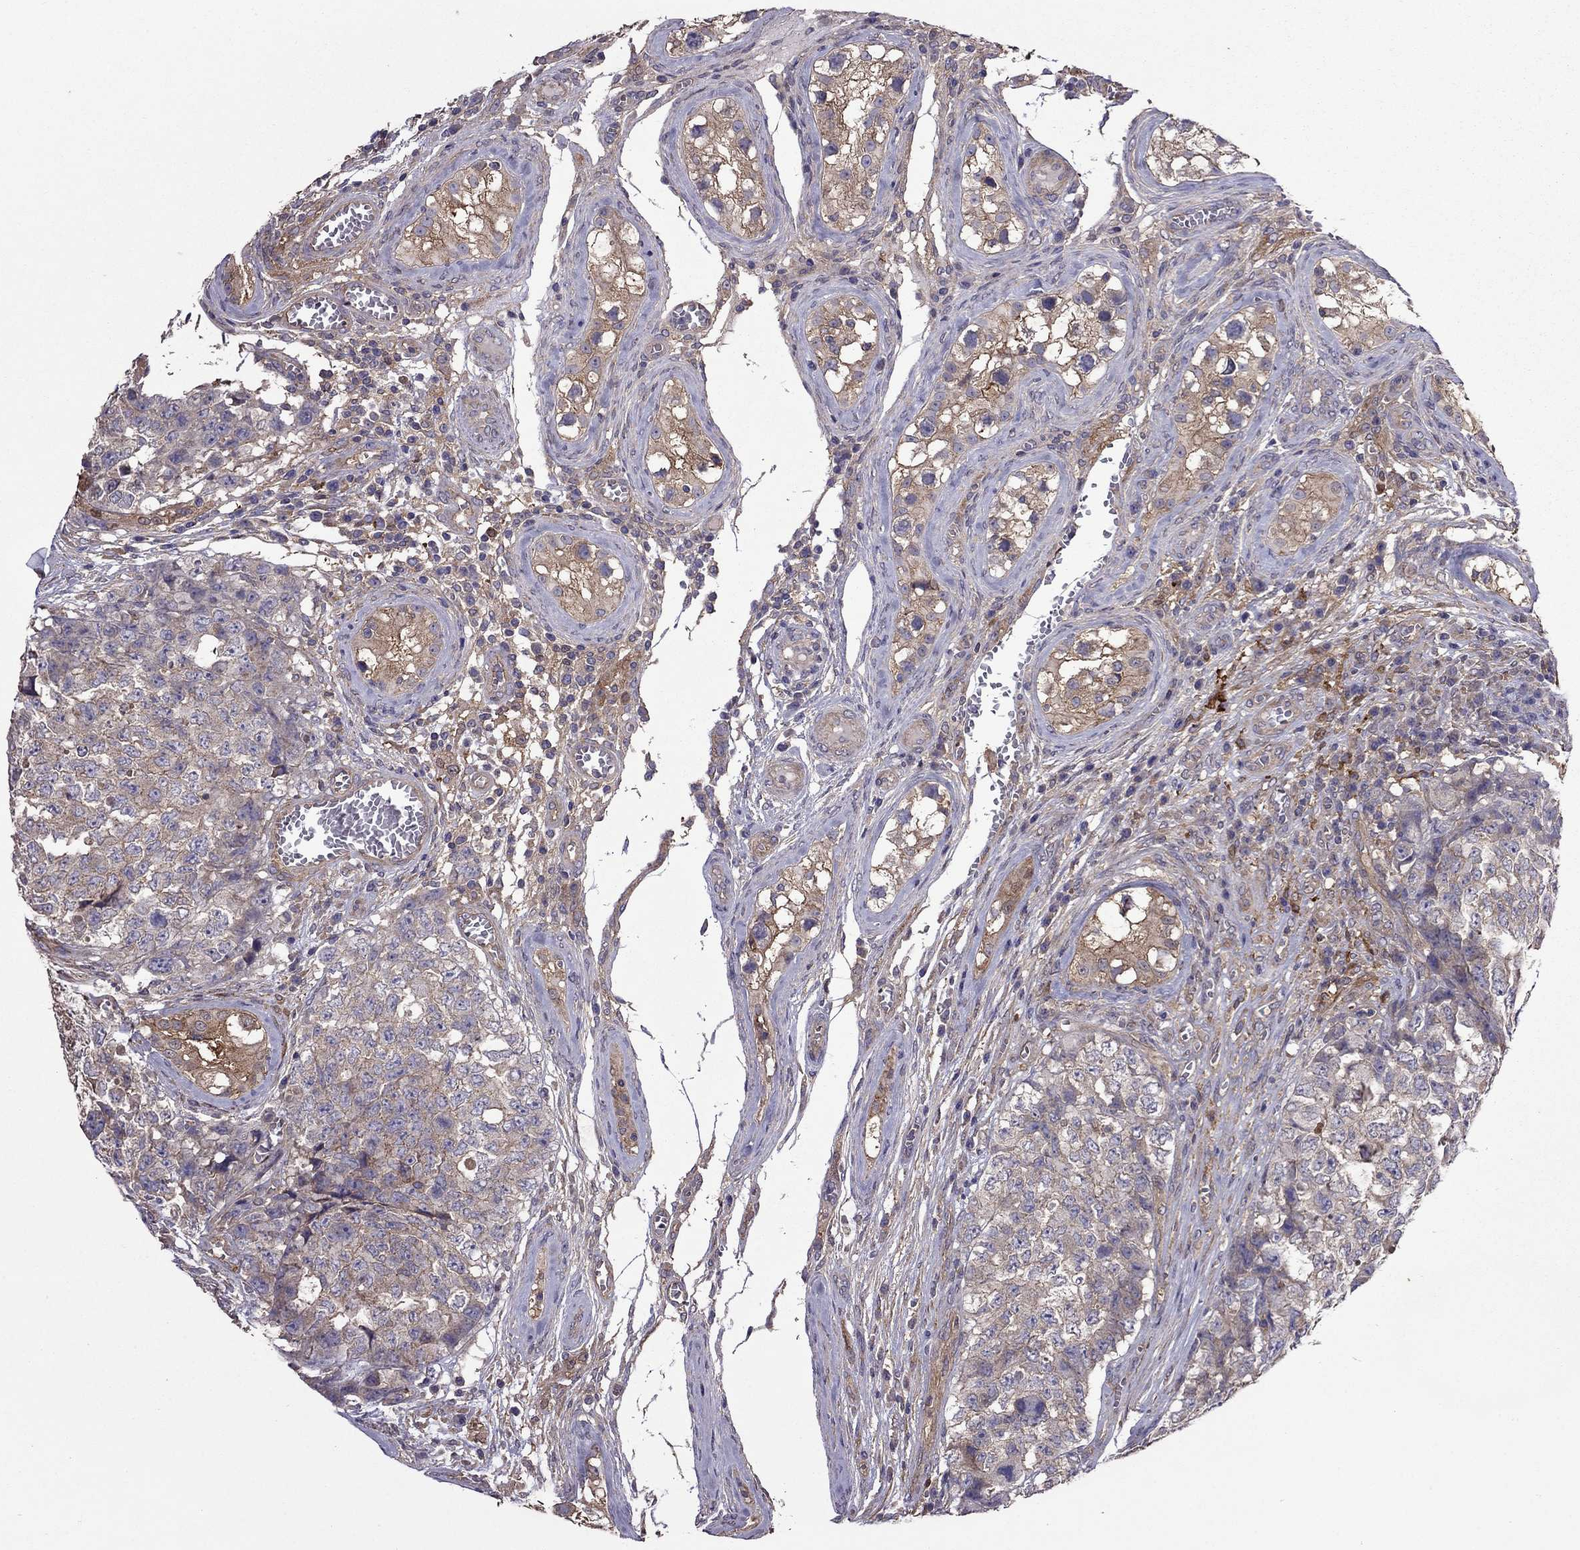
{"staining": {"intensity": "moderate", "quantity": ">75%", "location": "cytoplasmic/membranous"}, "tissue": "testis cancer", "cell_type": "Tumor cells", "image_type": "cancer", "snomed": [{"axis": "morphology", "description": "Carcinoma, Embryonal, NOS"}, {"axis": "topography", "description": "Testis"}], "caption": "Moderate cytoplasmic/membranous expression is seen in about >75% of tumor cells in embryonal carcinoma (testis).", "gene": "ITGB1", "patient": {"sex": "male", "age": 23}}